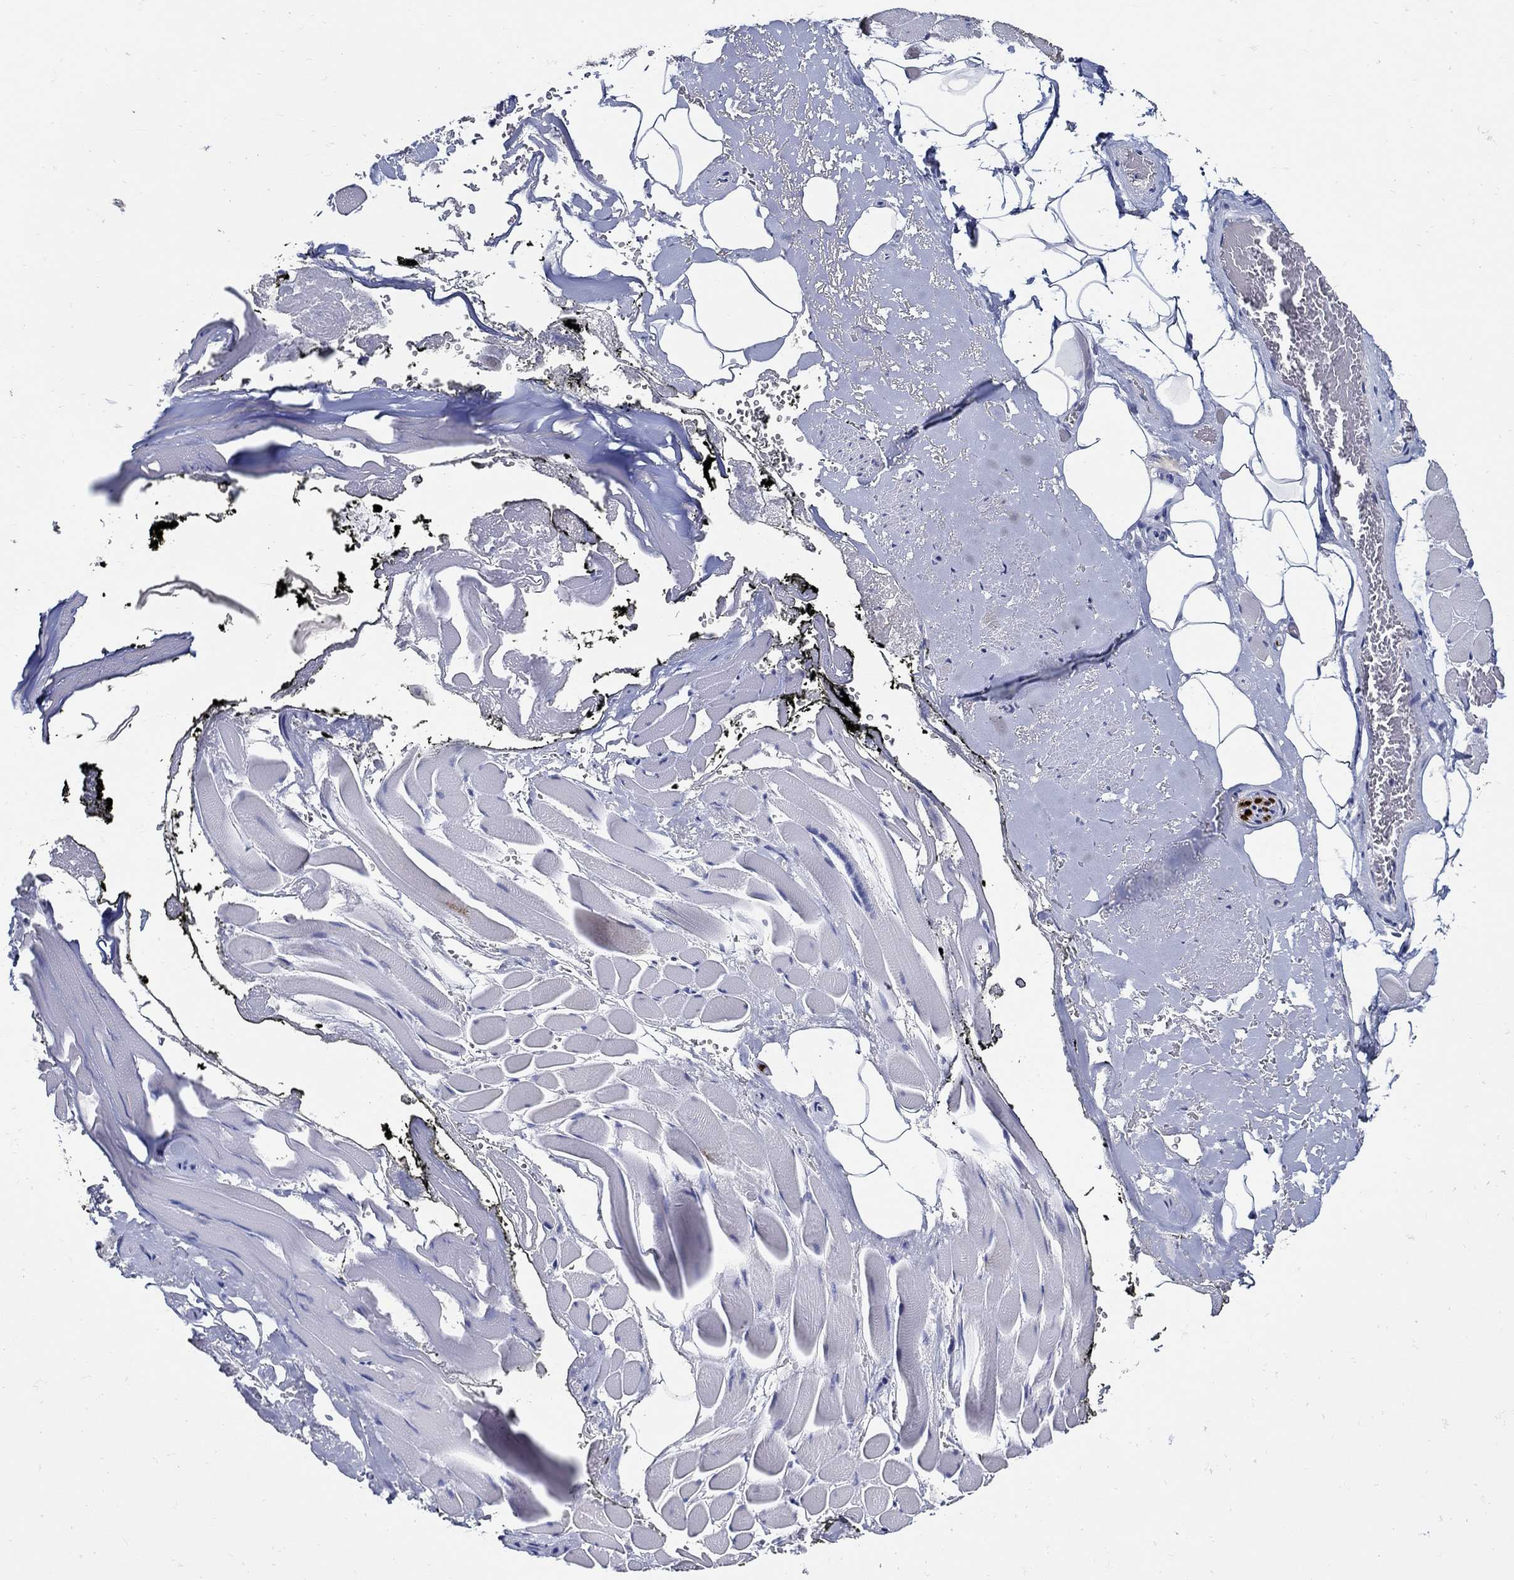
{"staining": {"intensity": "negative", "quantity": "none", "location": "none"}, "tissue": "adipose tissue", "cell_type": "Adipocytes", "image_type": "normal", "snomed": [{"axis": "morphology", "description": "Normal tissue, NOS"}, {"axis": "topography", "description": "Anal"}, {"axis": "topography", "description": "Peripheral nerve tissue"}], "caption": "Image shows no significant protein staining in adipocytes of benign adipose tissue.", "gene": "PRX", "patient": {"sex": "male", "age": 53}}